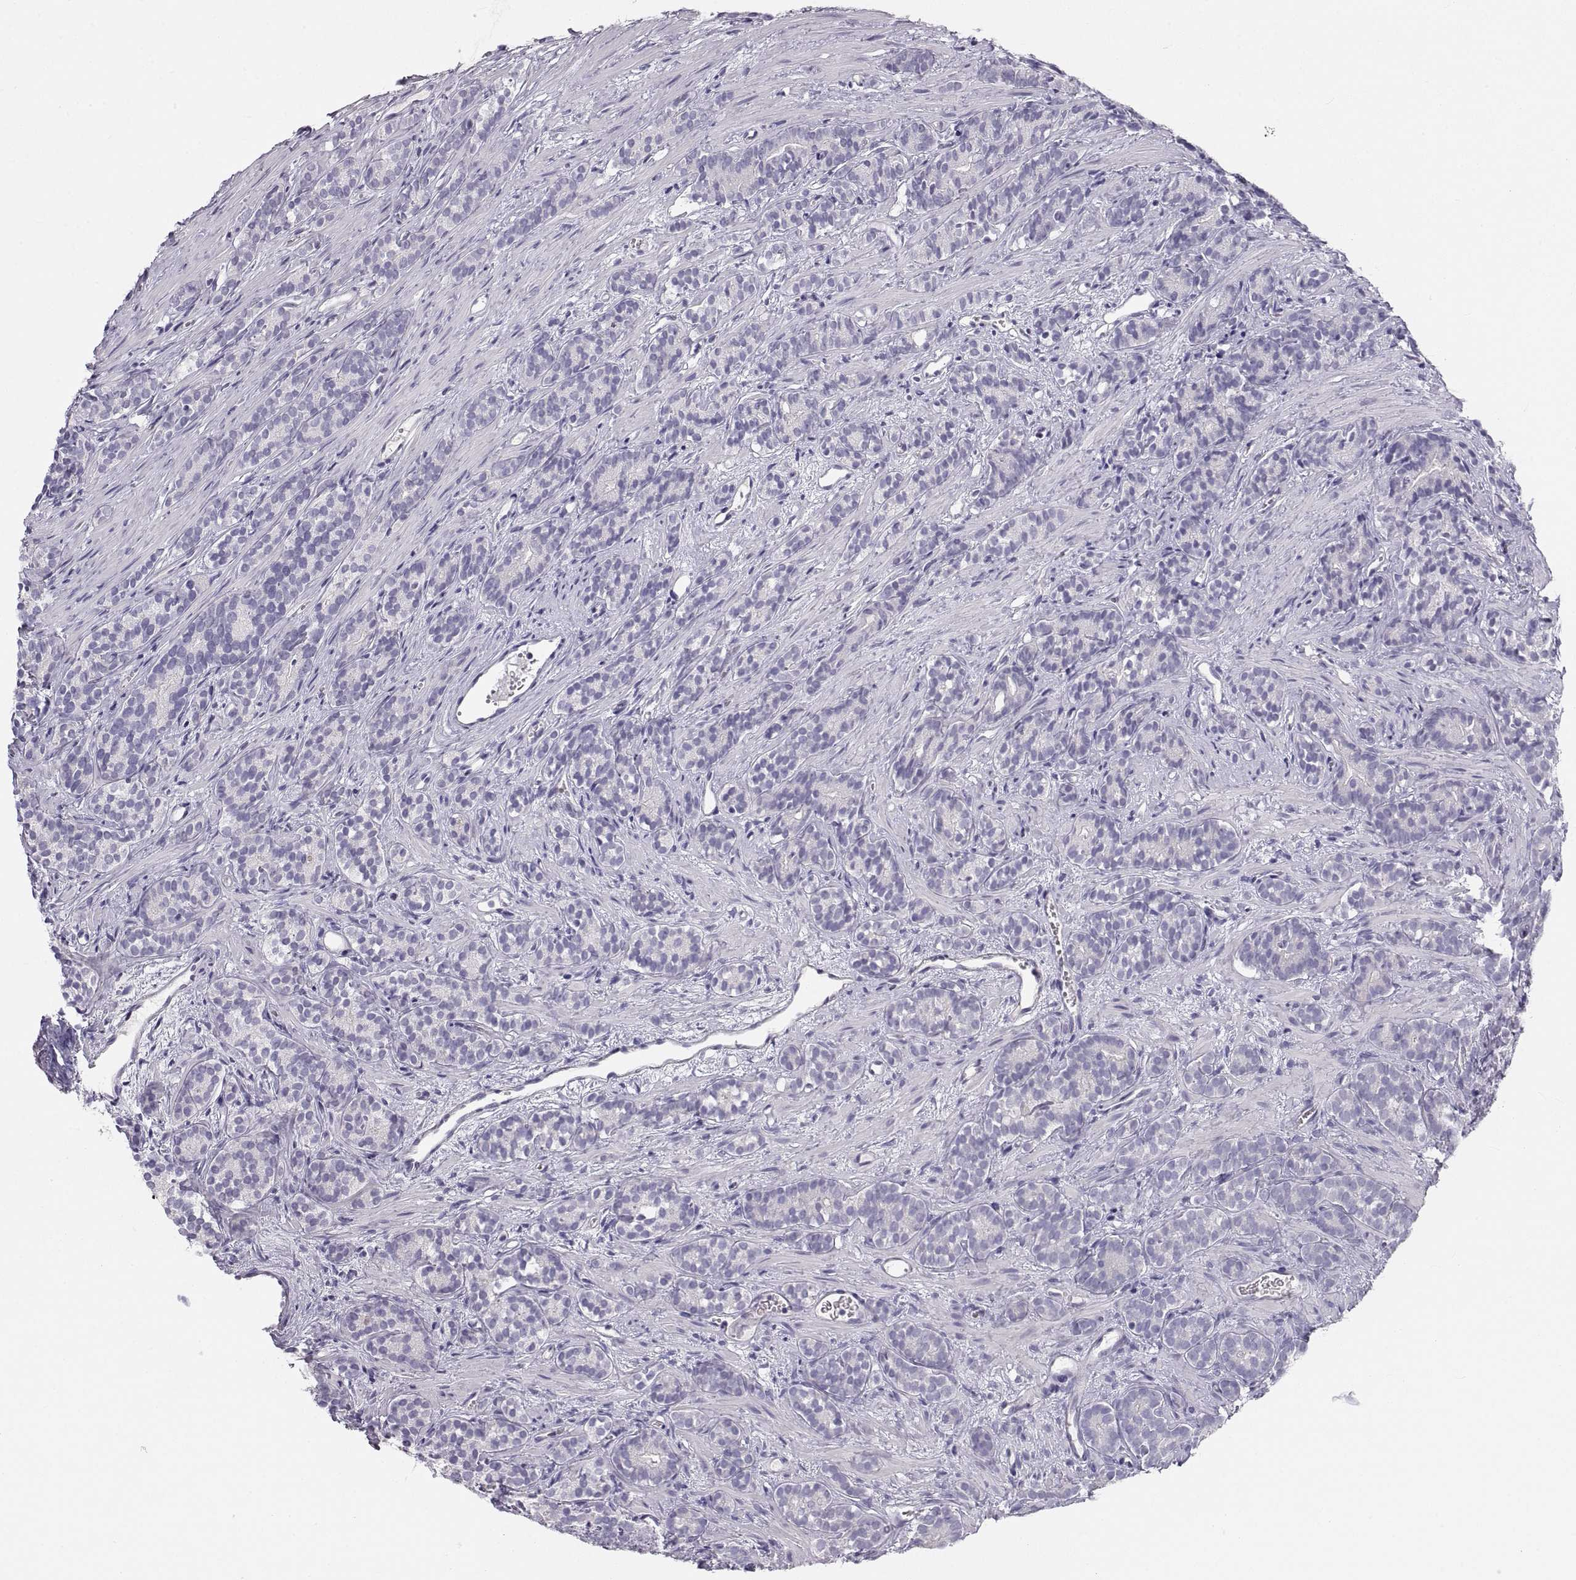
{"staining": {"intensity": "negative", "quantity": "none", "location": "none"}, "tissue": "prostate cancer", "cell_type": "Tumor cells", "image_type": "cancer", "snomed": [{"axis": "morphology", "description": "Adenocarcinoma, High grade"}, {"axis": "topography", "description": "Prostate"}], "caption": "Image shows no protein staining in tumor cells of prostate cancer (high-grade adenocarcinoma) tissue.", "gene": "CRYBB3", "patient": {"sex": "male", "age": 84}}